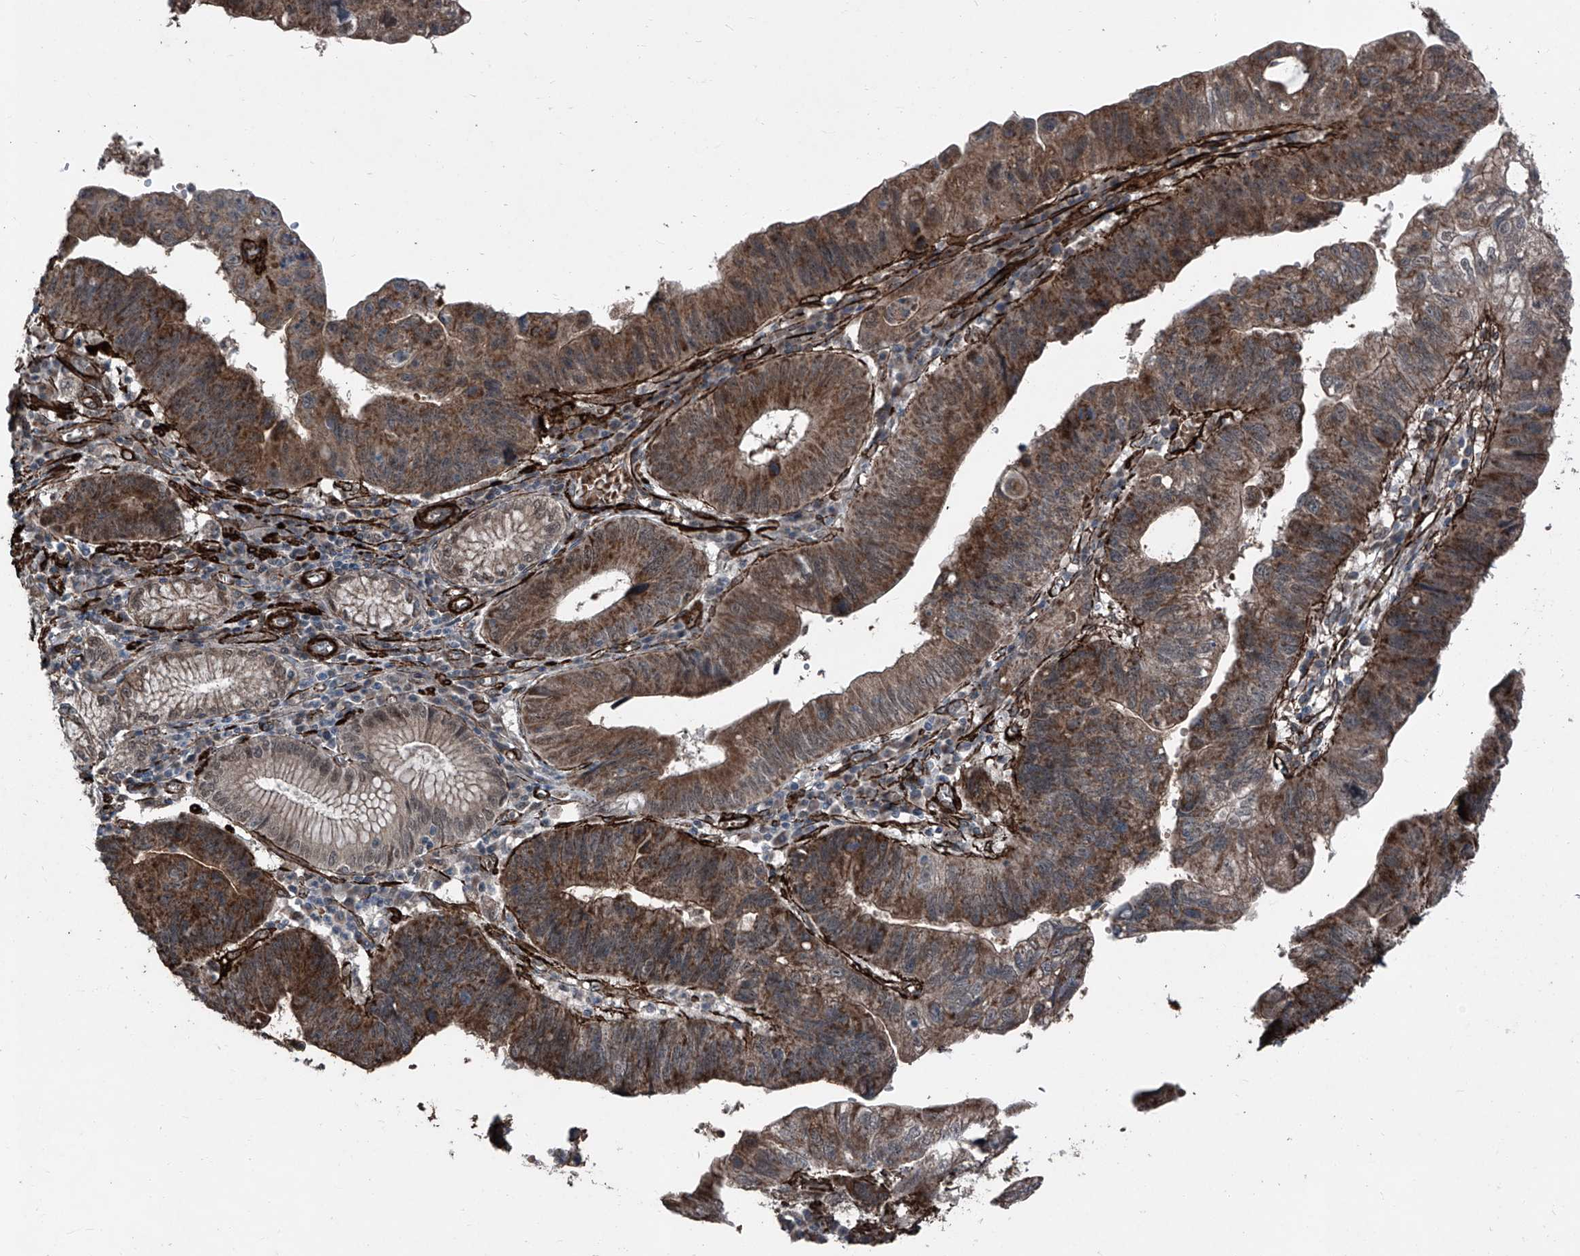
{"staining": {"intensity": "moderate", "quantity": ">75%", "location": "cytoplasmic/membranous"}, "tissue": "stomach cancer", "cell_type": "Tumor cells", "image_type": "cancer", "snomed": [{"axis": "morphology", "description": "Adenocarcinoma, NOS"}, {"axis": "topography", "description": "Stomach"}], "caption": "Immunohistochemical staining of human stomach cancer reveals moderate cytoplasmic/membranous protein expression in approximately >75% of tumor cells. The protein of interest is stained brown, and the nuclei are stained in blue (DAB (3,3'-diaminobenzidine) IHC with brightfield microscopy, high magnification).", "gene": "COA7", "patient": {"sex": "male", "age": 59}}